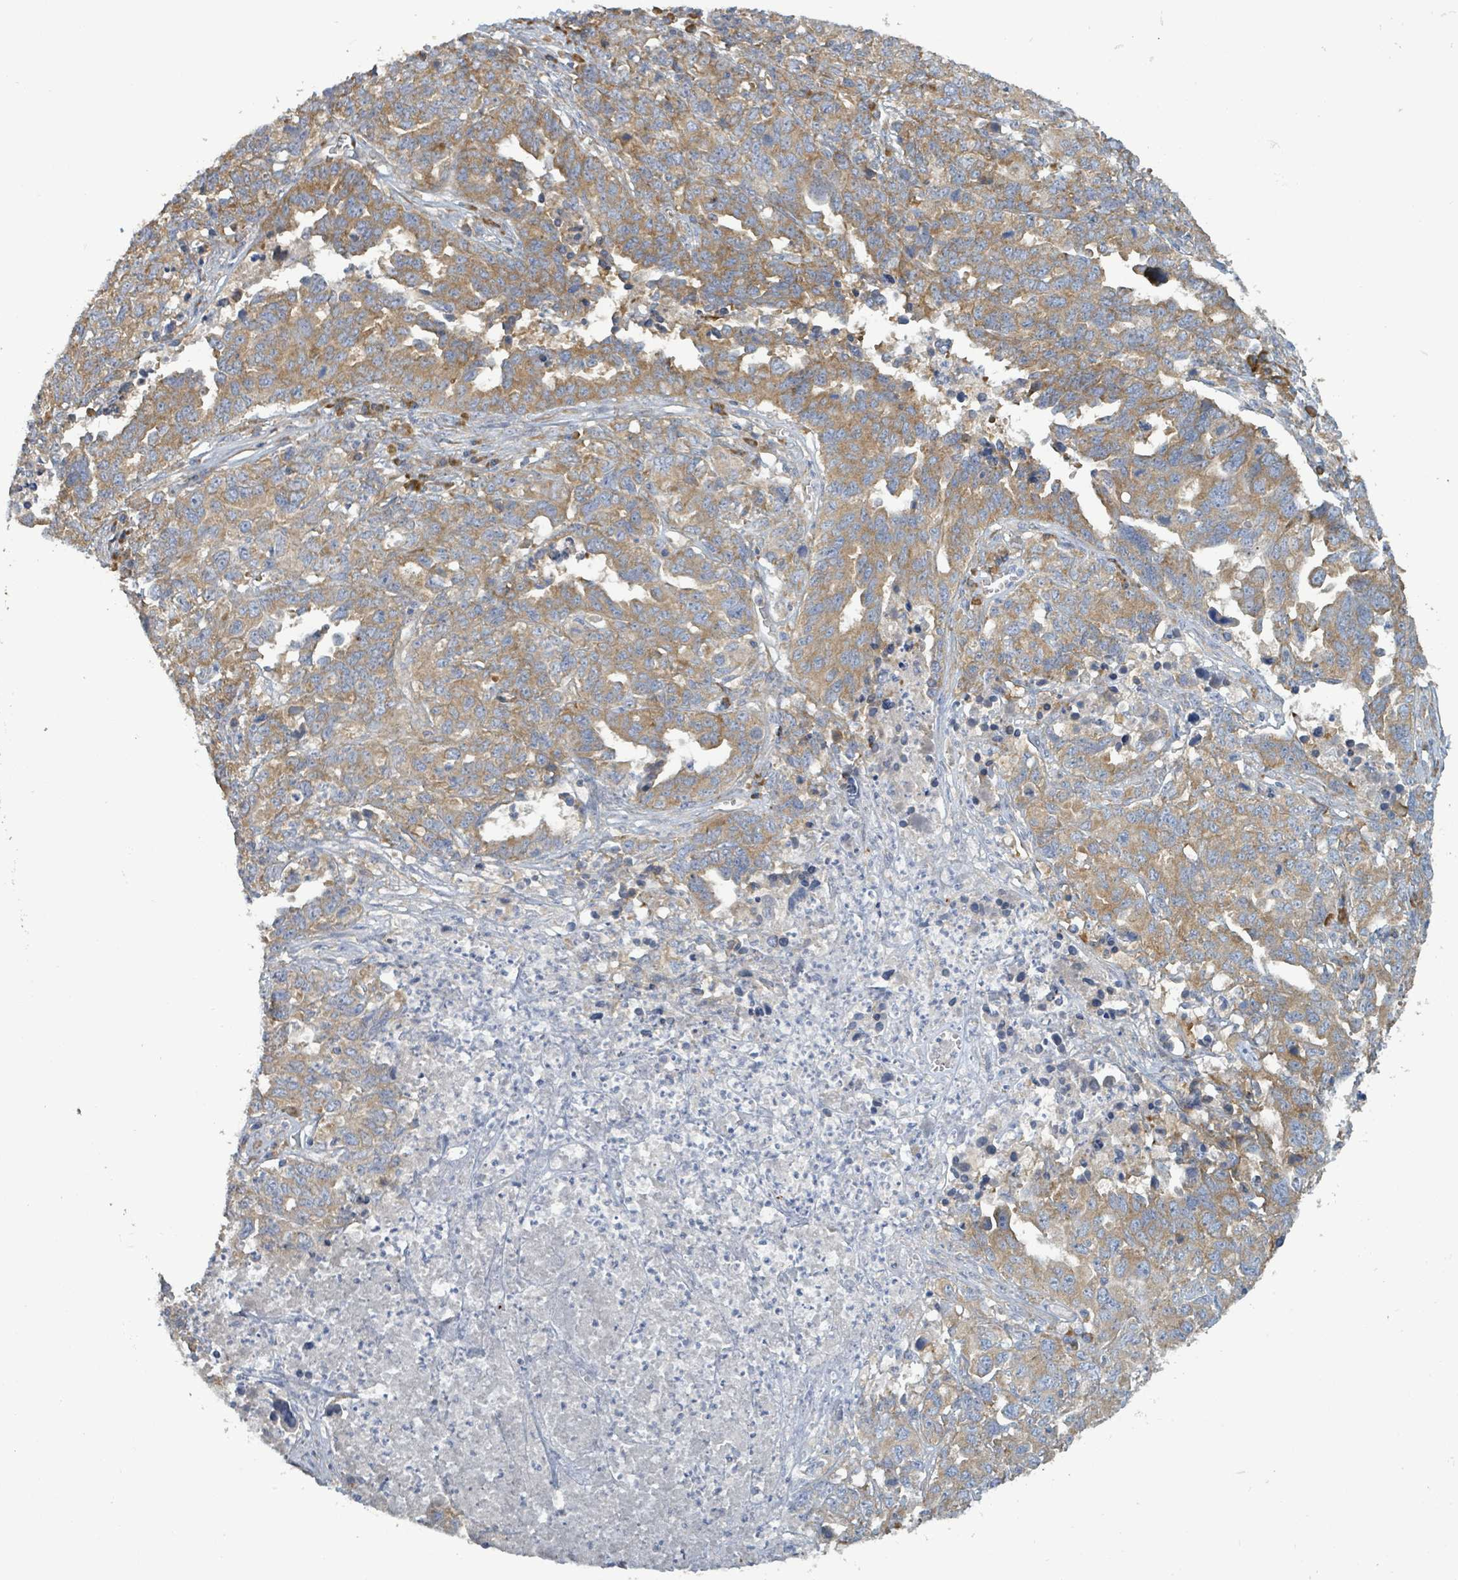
{"staining": {"intensity": "moderate", "quantity": ">75%", "location": "cytoplasmic/membranous"}, "tissue": "ovarian cancer", "cell_type": "Tumor cells", "image_type": "cancer", "snomed": [{"axis": "morphology", "description": "Carcinoma, endometroid"}, {"axis": "topography", "description": "Ovary"}], "caption": "Moderate cytoplasmic/membranous expression is appreciated in about >75% of tumor cells in ovarian cancer (endometroid carcinoma).", "gene": "RPL32", "patient": {"sex": "female", "age": 62}}